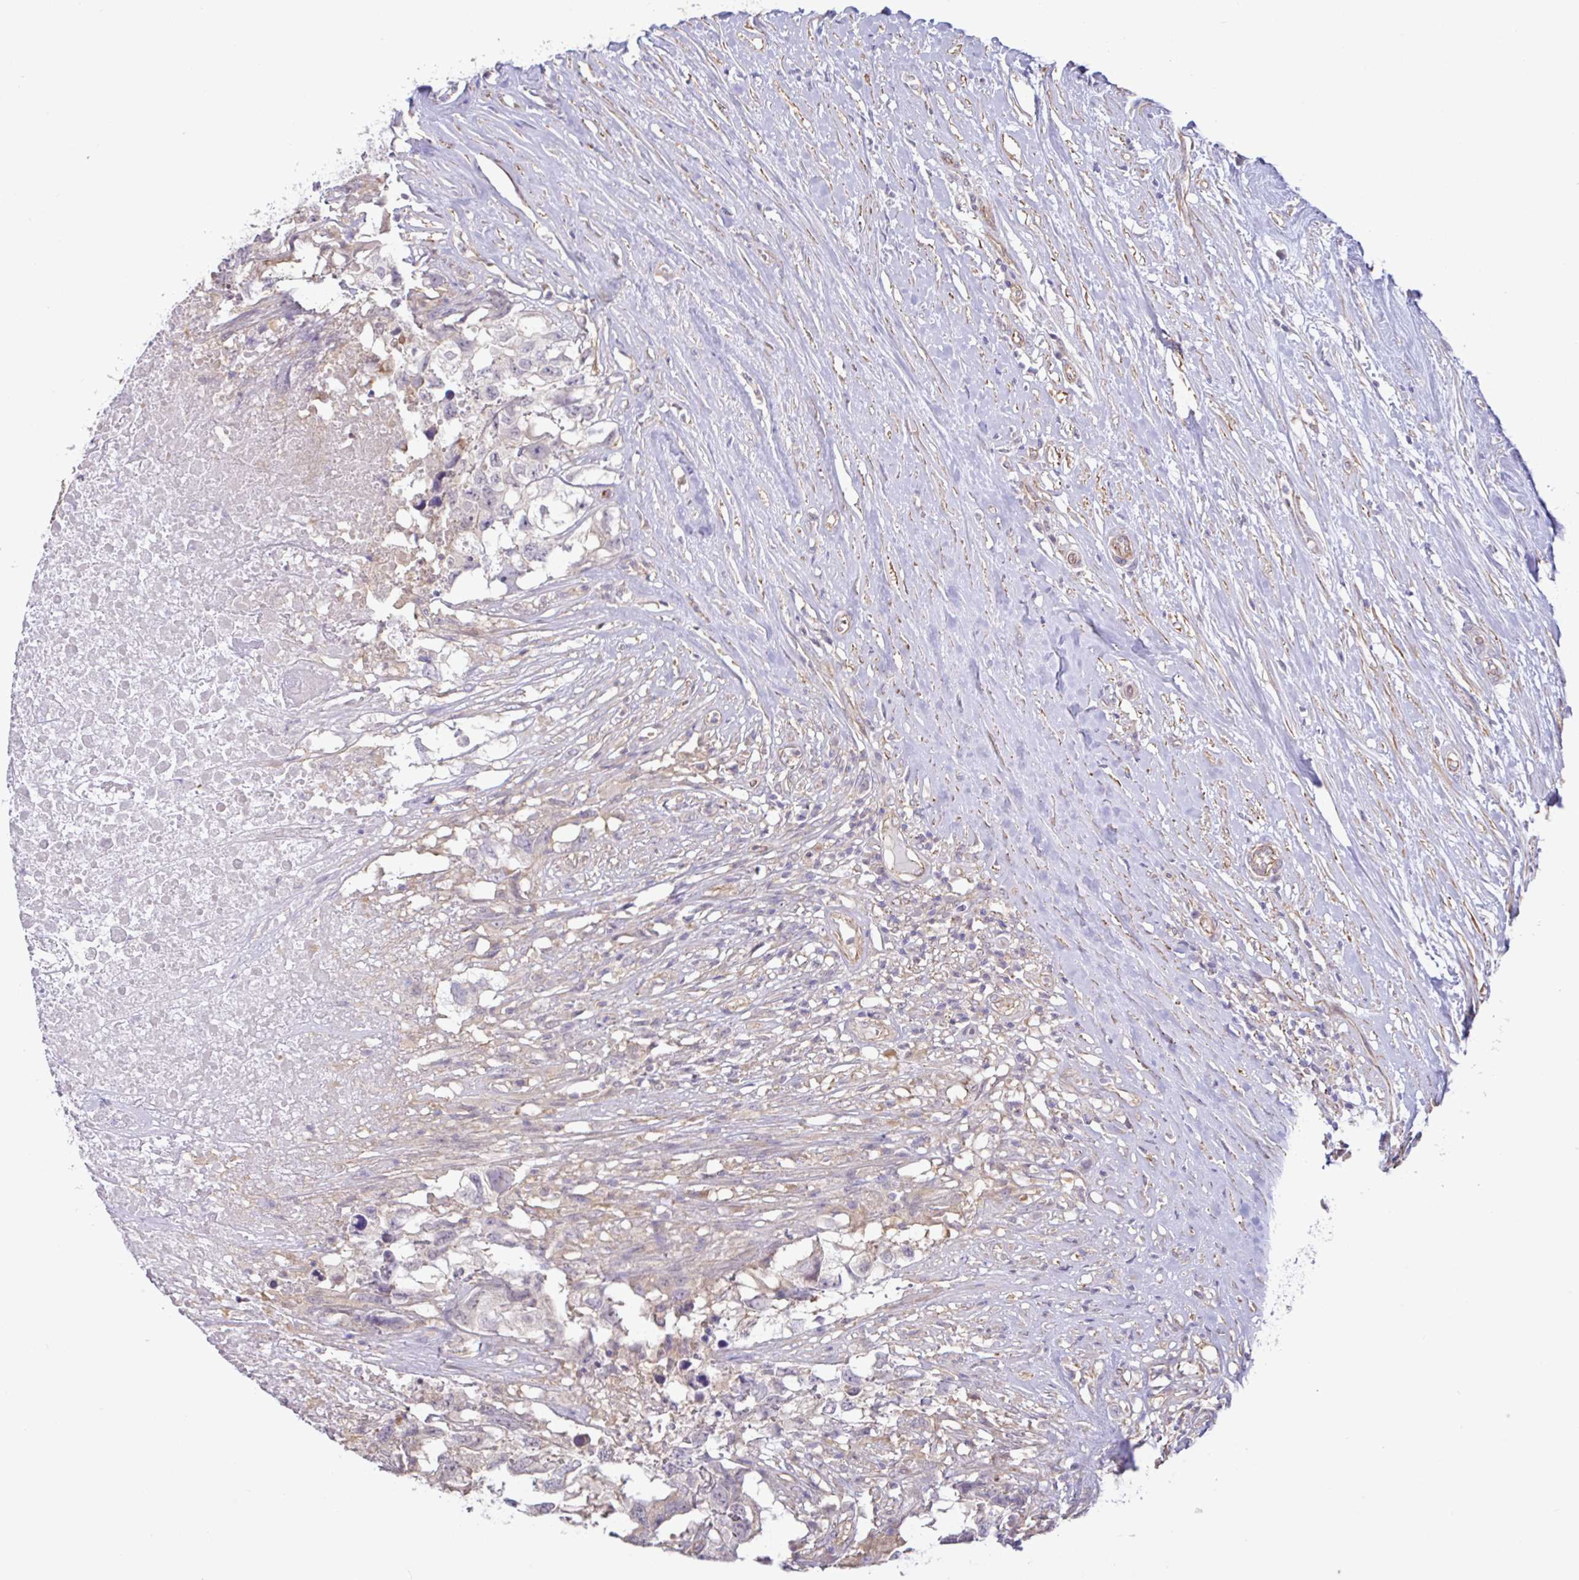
{"staining": {"intensity": "negative", "quantity": "none", "location": "none"}, "tissue": "testis cancer", "cell_type": "Tumor cells", "image_type": "cancer", "snomed": [{"axis": "morphology", "description": "Carcinoma, Embryonal, NOS"}, {"axis": "topography", "description": "Testis"}], "caption": "Immunohistochemistry image of human embryonal carcinoma (testis) stained for a protein (brown), which shows no expression in tumor cells.", "gene": "PLCD4", "patient": {"sex": "male", "age": 83}}